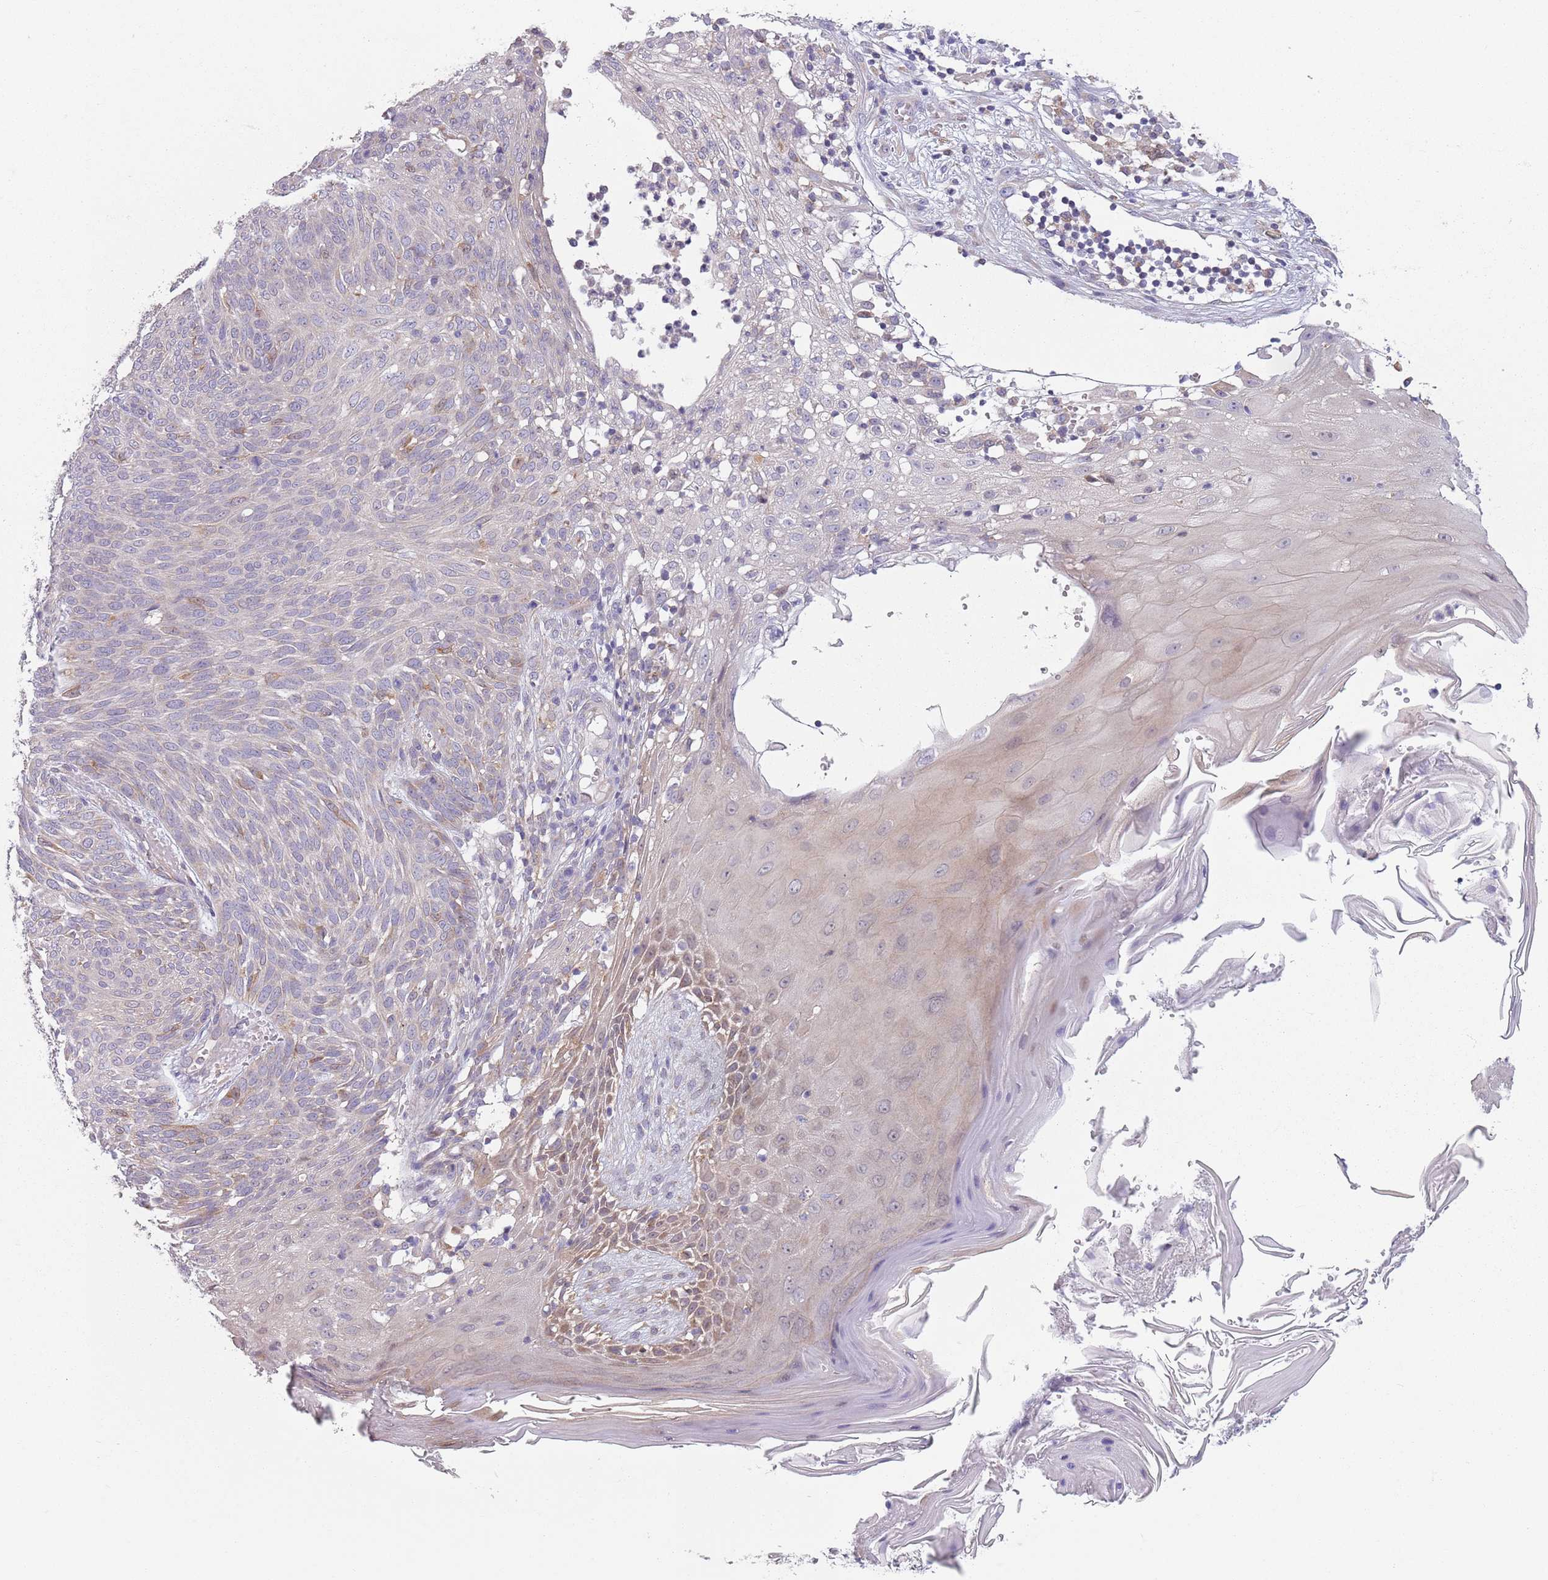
{"staining": {"intensity": "negative", "quantity": "none", "location": "none"}, "tissue": "skin cancer", "cell_type": "Tumor cells", "image_type": "cancer", "snomed": [{"axis": "morphology", "description": "Basal cell carcinoma"}, {"axis": "topography", "description": "Skin"}], "caption": "IHC of skin cancer (basal cell carcinoma) reveals no staining in tumor cells.", "gene": "COQ5", "patient": {"sex": "female", "age": 86}}